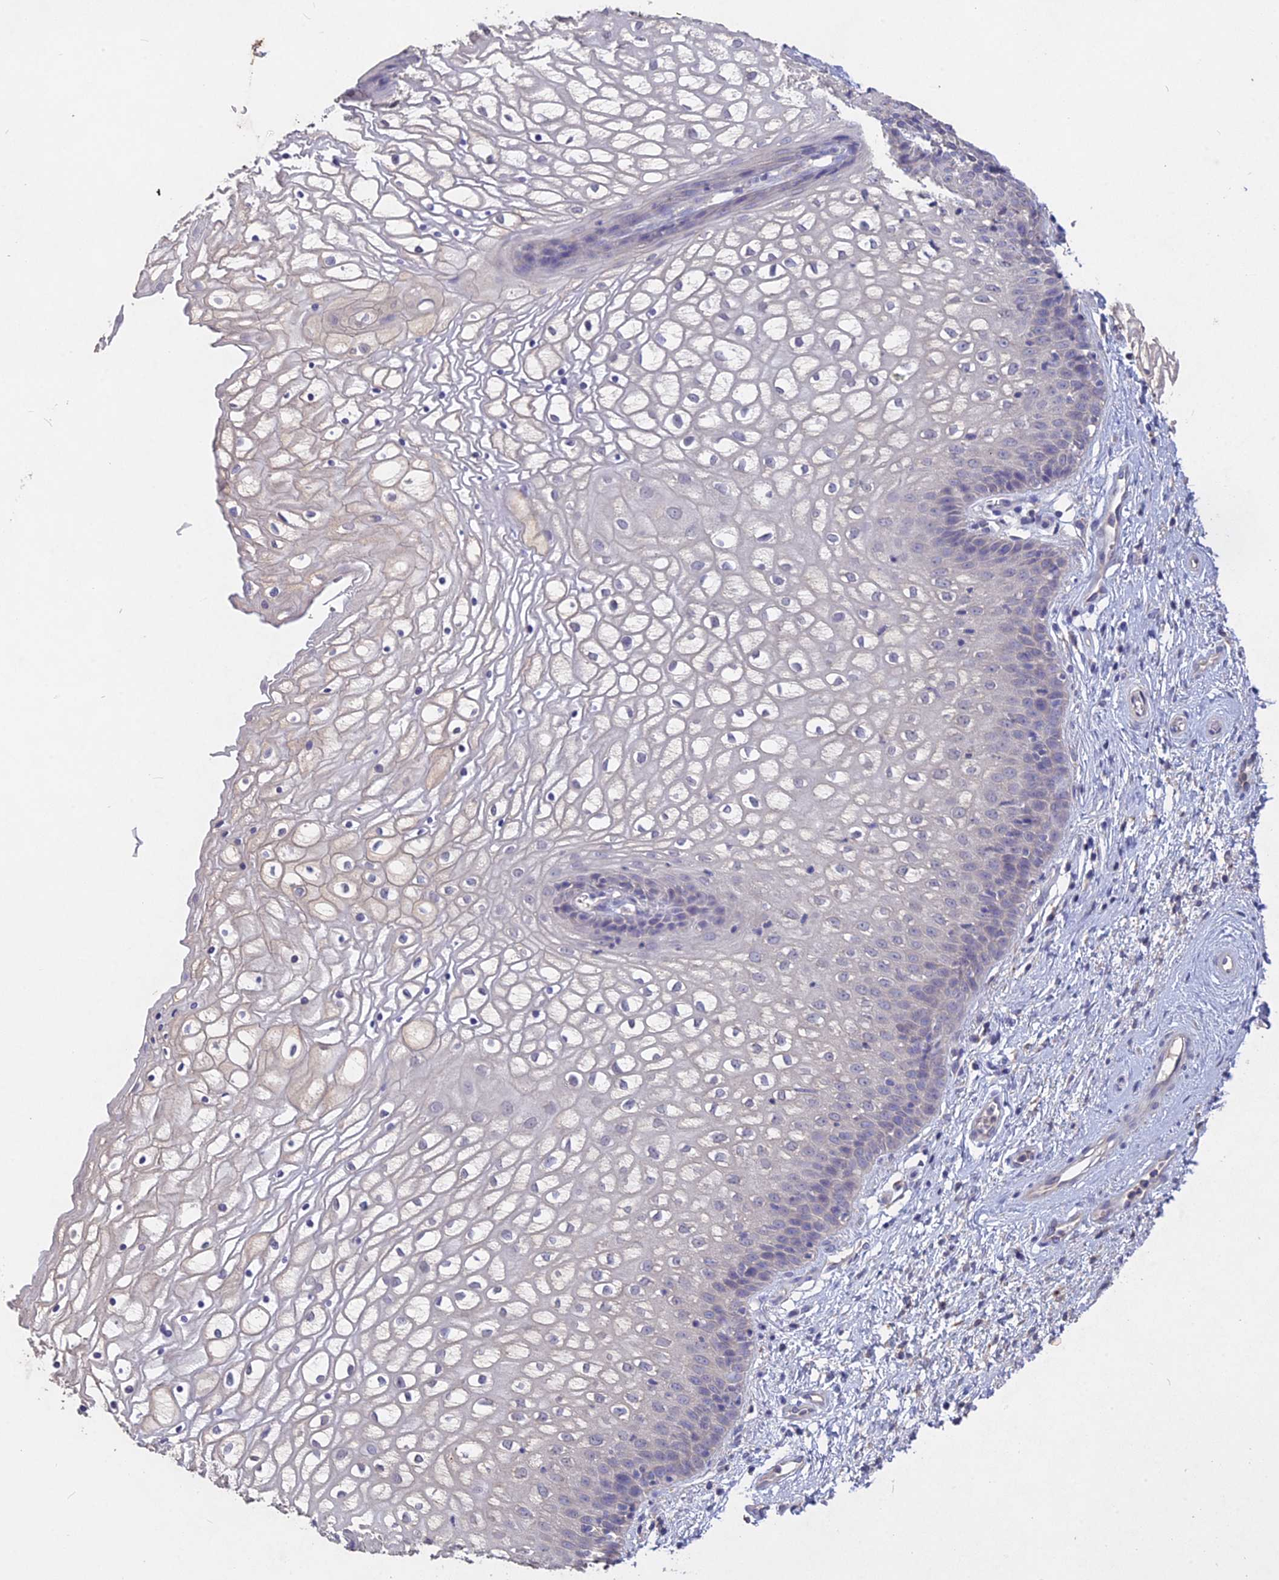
{"staining": {"intensity": "negative", "quantity": "none", "location": "none"}, "tissue": "vagina", "cell_type": "Squamous epithelial cells", "image_type": "normal", "snomed": [{"axis": "morphology", "description": "Normal tissue, NOS"}, {"axis": "topography", "description": "Vagina"}], "caption": "IHC photomicrograph of unremarkable vagina stained for a protein (brown), which exhibits no positivity in squamous epithelial cells.", "gene": "SLC26A4", "patient": {"sex": "female", "age": 34}}